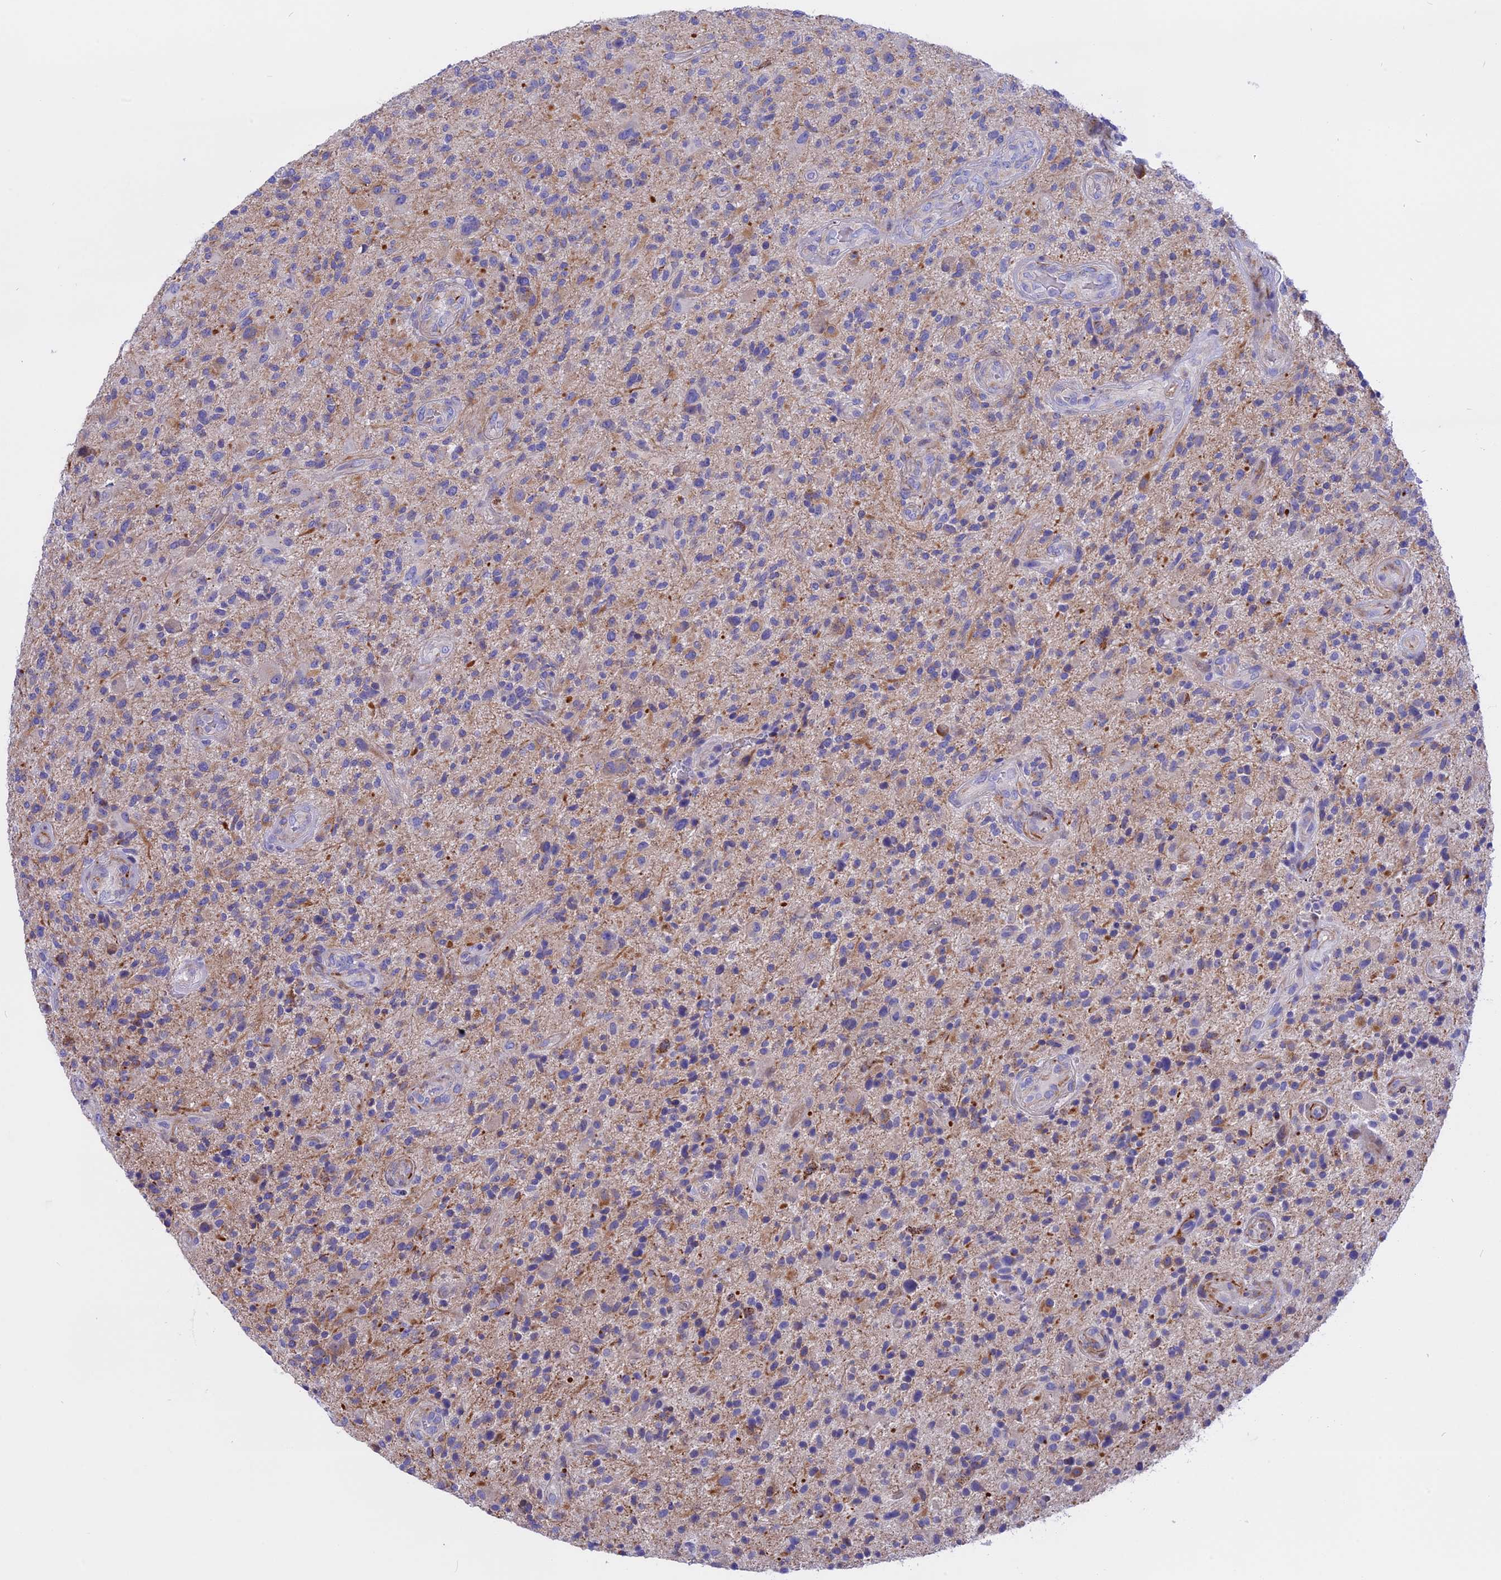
{"staining": {"intensity": "negative", "quantity": "none", "location": "none"}, "tissue": "glioma", "cell_type": "Tumor cells", "image_type": "cancer", "snomed": [{"axis": "morphology", "description": "Glioma, malignant, High grade"}, {"axis": "topography", "description": "Brain"}], "caption": "Immunohistochemistry of glioma shows no staining in tumor cells.", "gene": "TMEM138", "patient": {"sex": "male", "age": 47}}